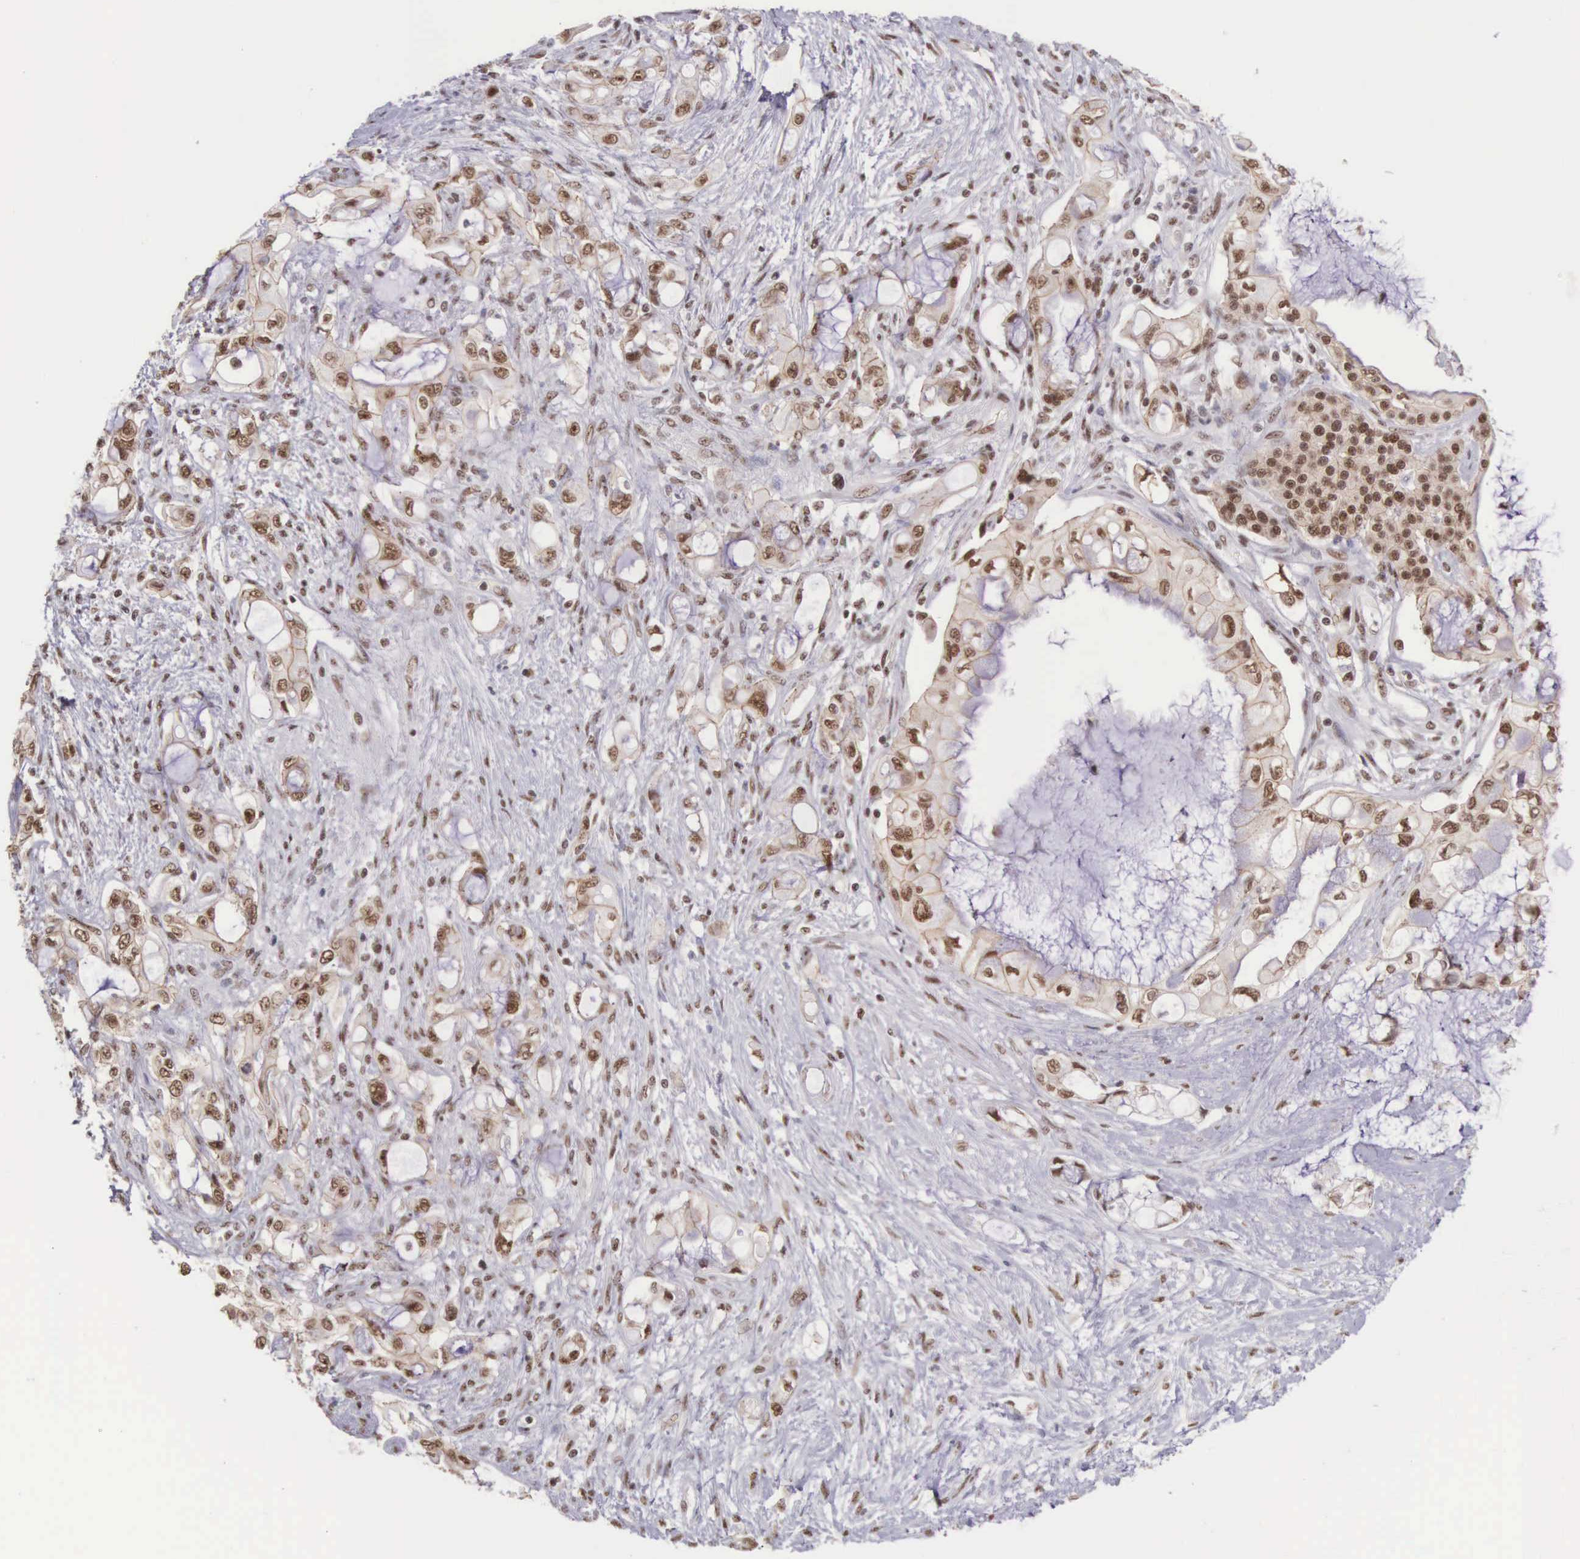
{"staining": {"intensity": "weak", "quantity": "25%-75%", "location": "nuclear"}, "tissue": "pancreatic cancer", "cell_type": "Tumor cells", "image_type": "cancer", "snomed": [{"axis": "morphology", "description": "Adenocarcinoma, NOS"}, {"axis": "topography", "description": "Pancreas"}], "caption": "Immunohistochemical staining of human pancreatic cancer (adenocarcinoma) shows weak nuclear protein expression in about 25%-75% of tumor cells. The protein of interest is stained brown, and the nuclei are stained in blue (DAB IHC with brightfield microscopy, high magnification).", "gene": "POLR2F", "patient": {"sex": "female", "age": 70}}